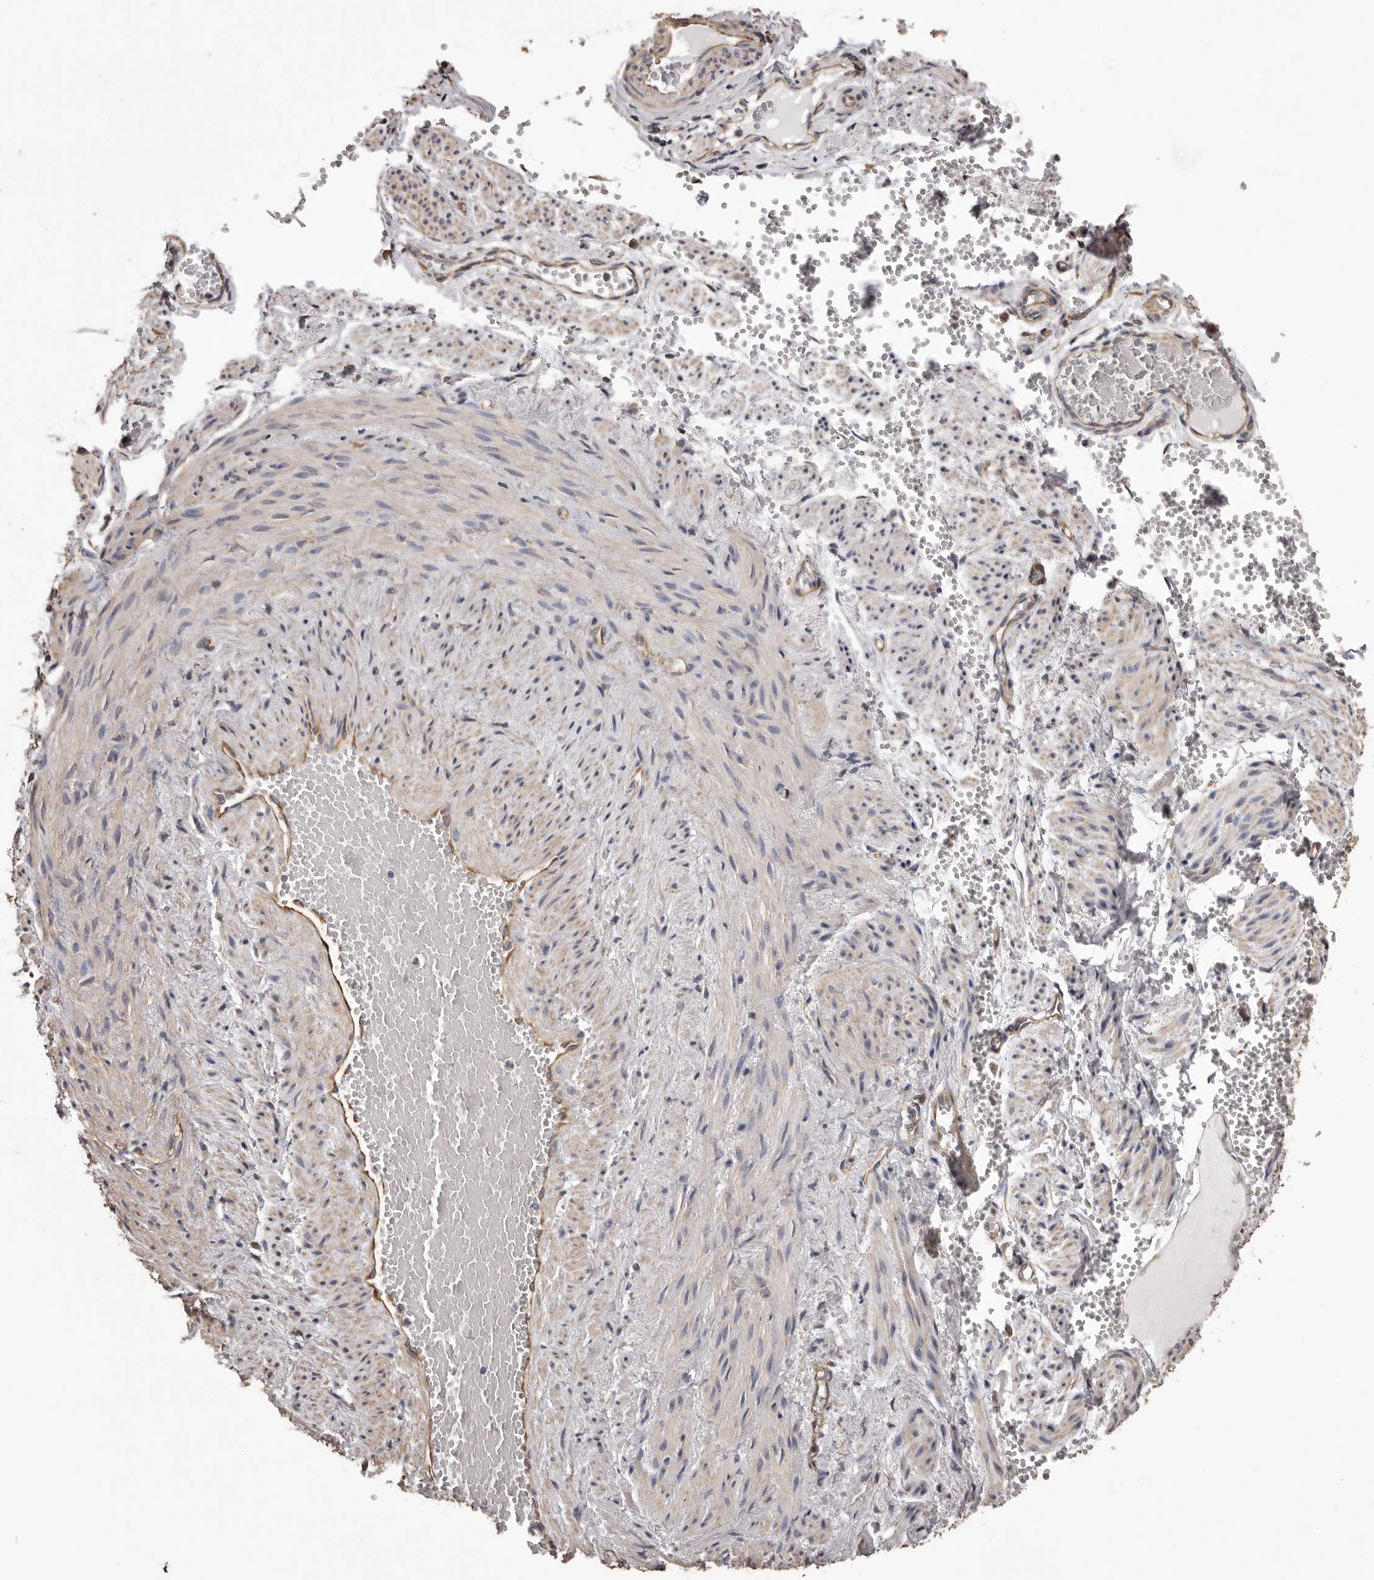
{"staining": {"intensity": "moderate", "quantity": ">75%", "location": "cytoplasmic/membranous"}, "tissue": "adipose tissue", "cell_type": "Adipocytes", "image_type": "normal", "snomed": [{"axis": "morphology", "description": "Normal tissue, NOS"}, {"axis": "topography", "description": "Smooth muscle"}, {"axis": "topography", "description": "Peripheral nerve tissue"}], "caption": "The histopathology image exhibits immunohistochemical staining of normal adipose tissue. There is moderate cytoplasmic/membranous staining is present in about >75% of adipocytes. The staining was performed using DAB, with brown indicating positive protein expression. Nuclei are stained blue with hematoxylin.", "gene": "CEP104", "patient": {"sex": "female", "age": 39}}